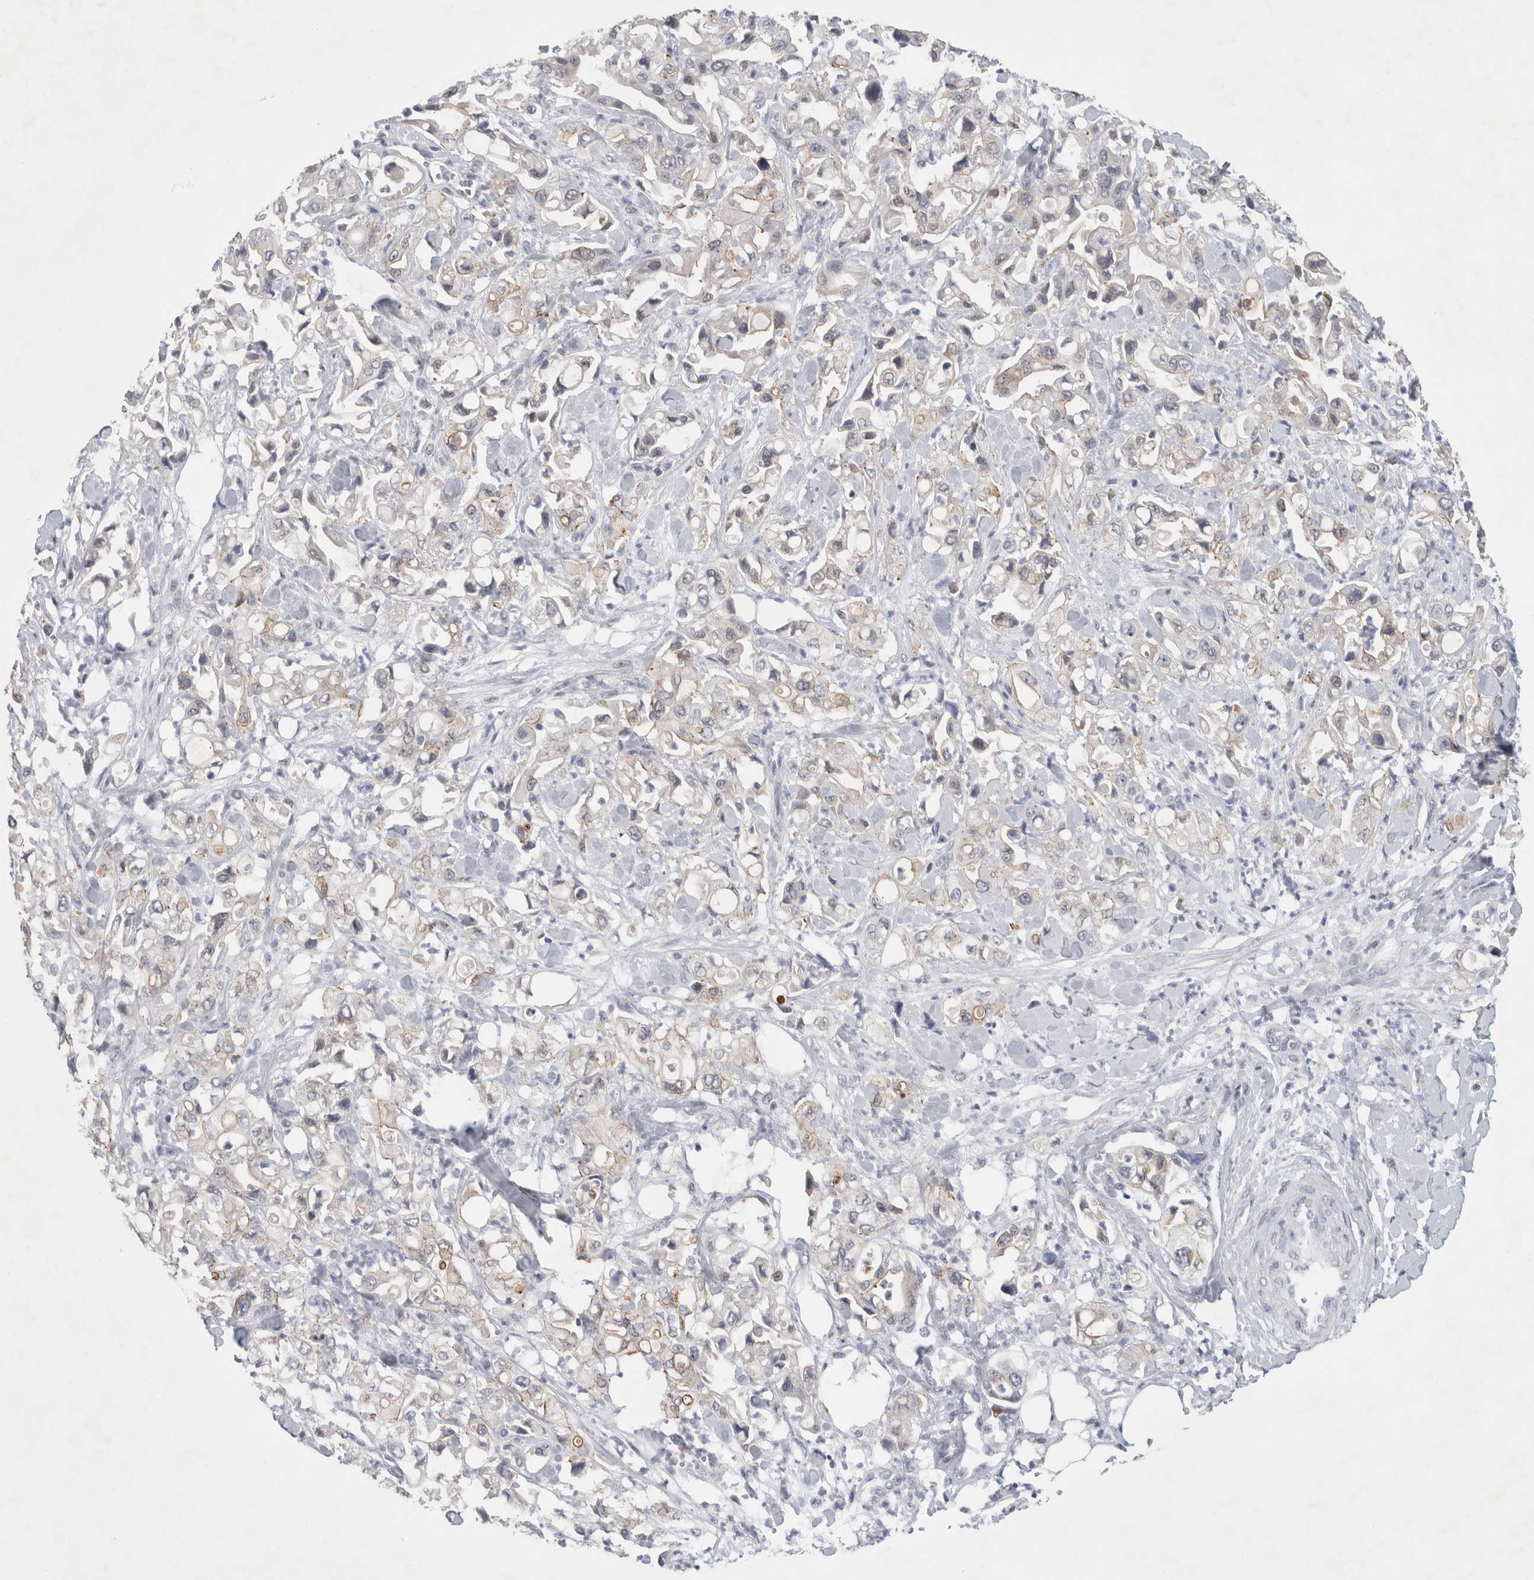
{"staining": {"intensity": "weak", "quantity": "<25%", "location": "cytoplasmic/membranous"}, "tissue": "pancreatic cancer", "cell_type": "Tumor cells", "image_type": "cancer", "snomed": [{"axis": "morphology", "description": "Adenocarcinoma, NOS"}, {"axis": "topography", "description": "Pancreas"}], "caption": "Immunohistochemical staining of pancreatic cancer (adenocarcinoma) shows no significant positivity in tumor cells.", "gene": "NIPA1", "patient": {"sex": "male", "age": 70}}